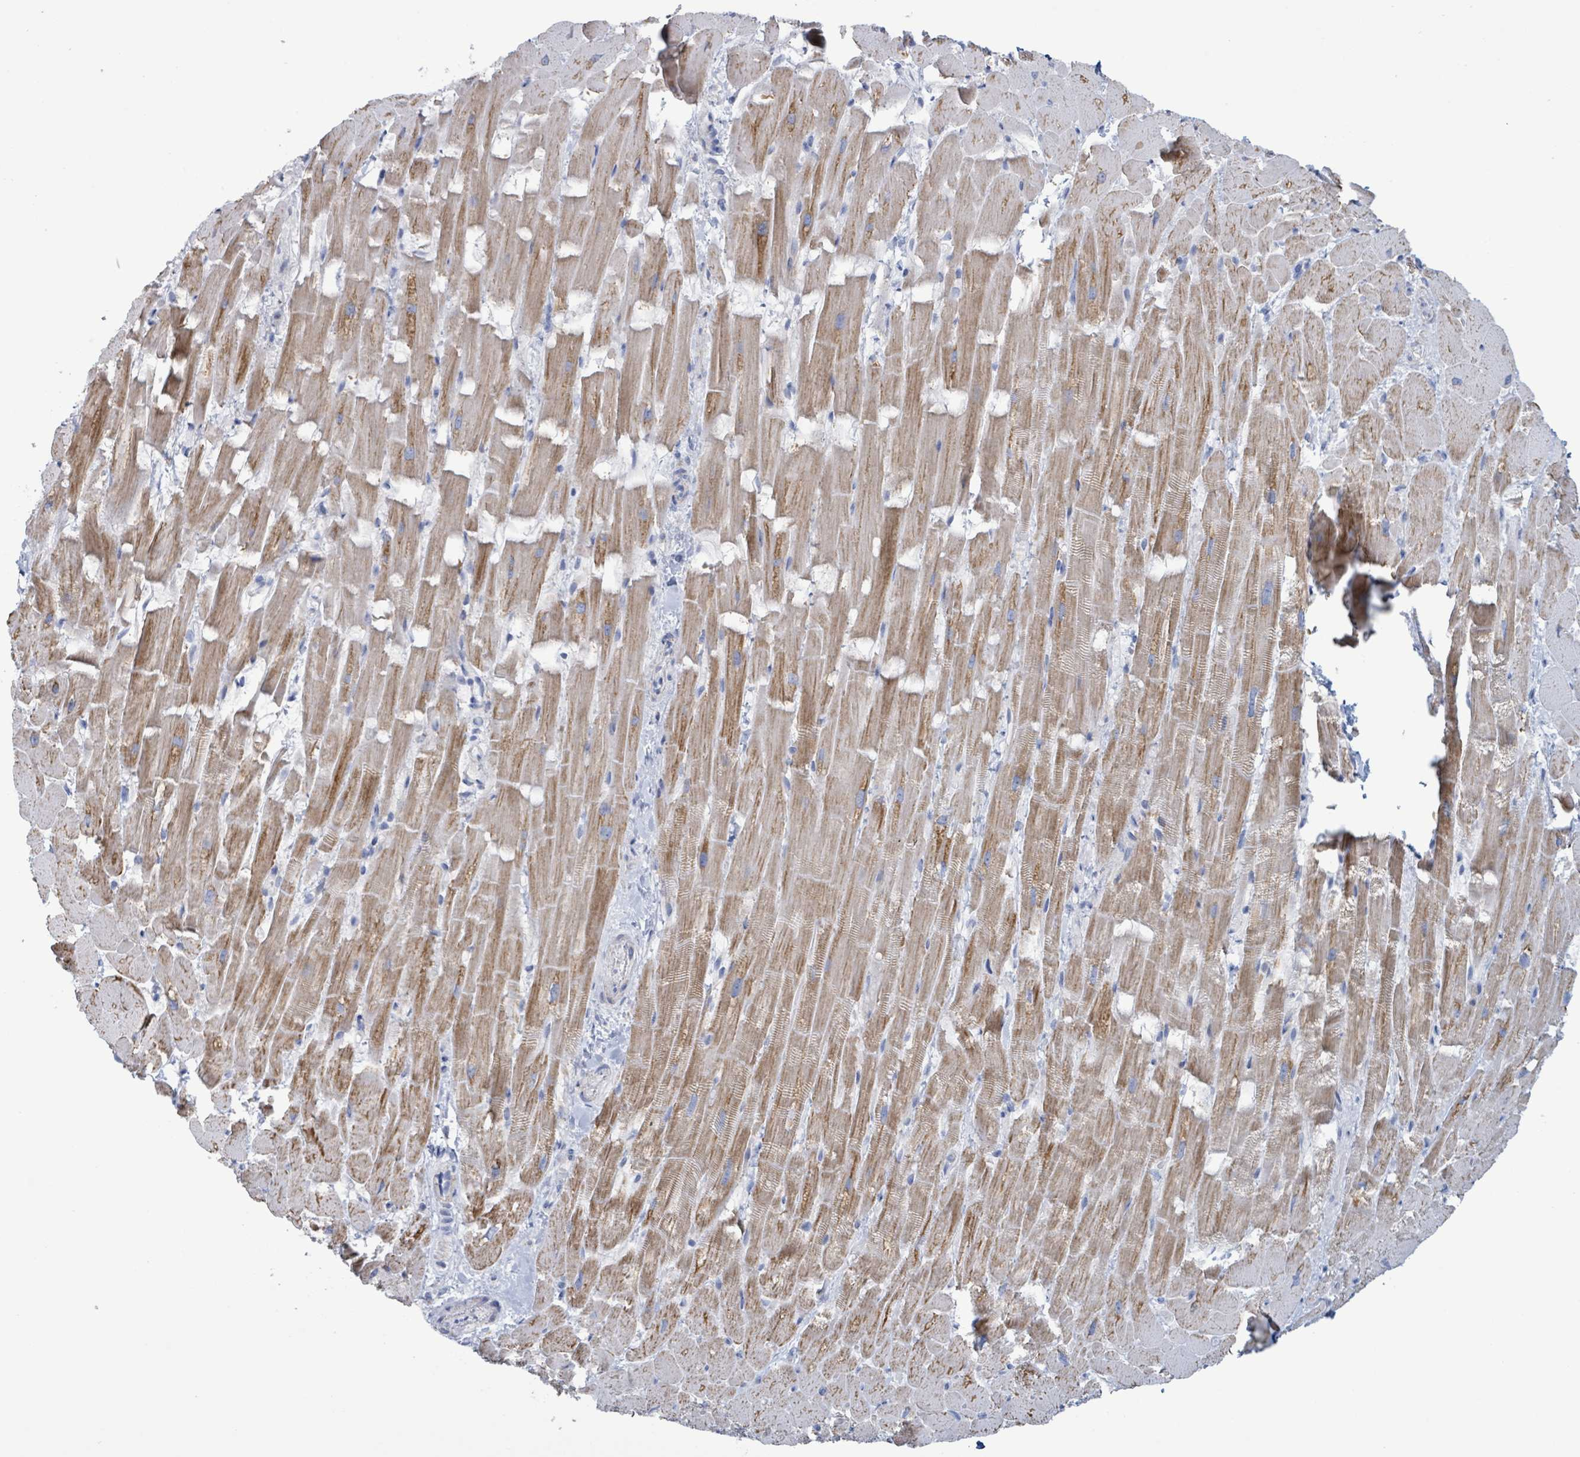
{"staining": {"intensity": "moderate", "quantity": "25%-75%", "location": "cytoplasmic/membranous"}, "tissue": "heart muscle", "cell_type": "Cardiomyocytes", "image_type": "normal", "snomed": [{"axis": "morphology", "description": "Normal tissue, NOS"}, {"axis": "topography", "description": "Heart"}], "caption": "High-magnification brightfield microscopy of benign heart muscle stained with DAB (brown) and counterstained with hematoxylin (blue). cardiomyocytes exhibit moderate cytoplasmic/membranous positivity is present in about25%-75% of cells.", "gene": "AKR1C4", "patient": {"sex": "male", "age": 37}}